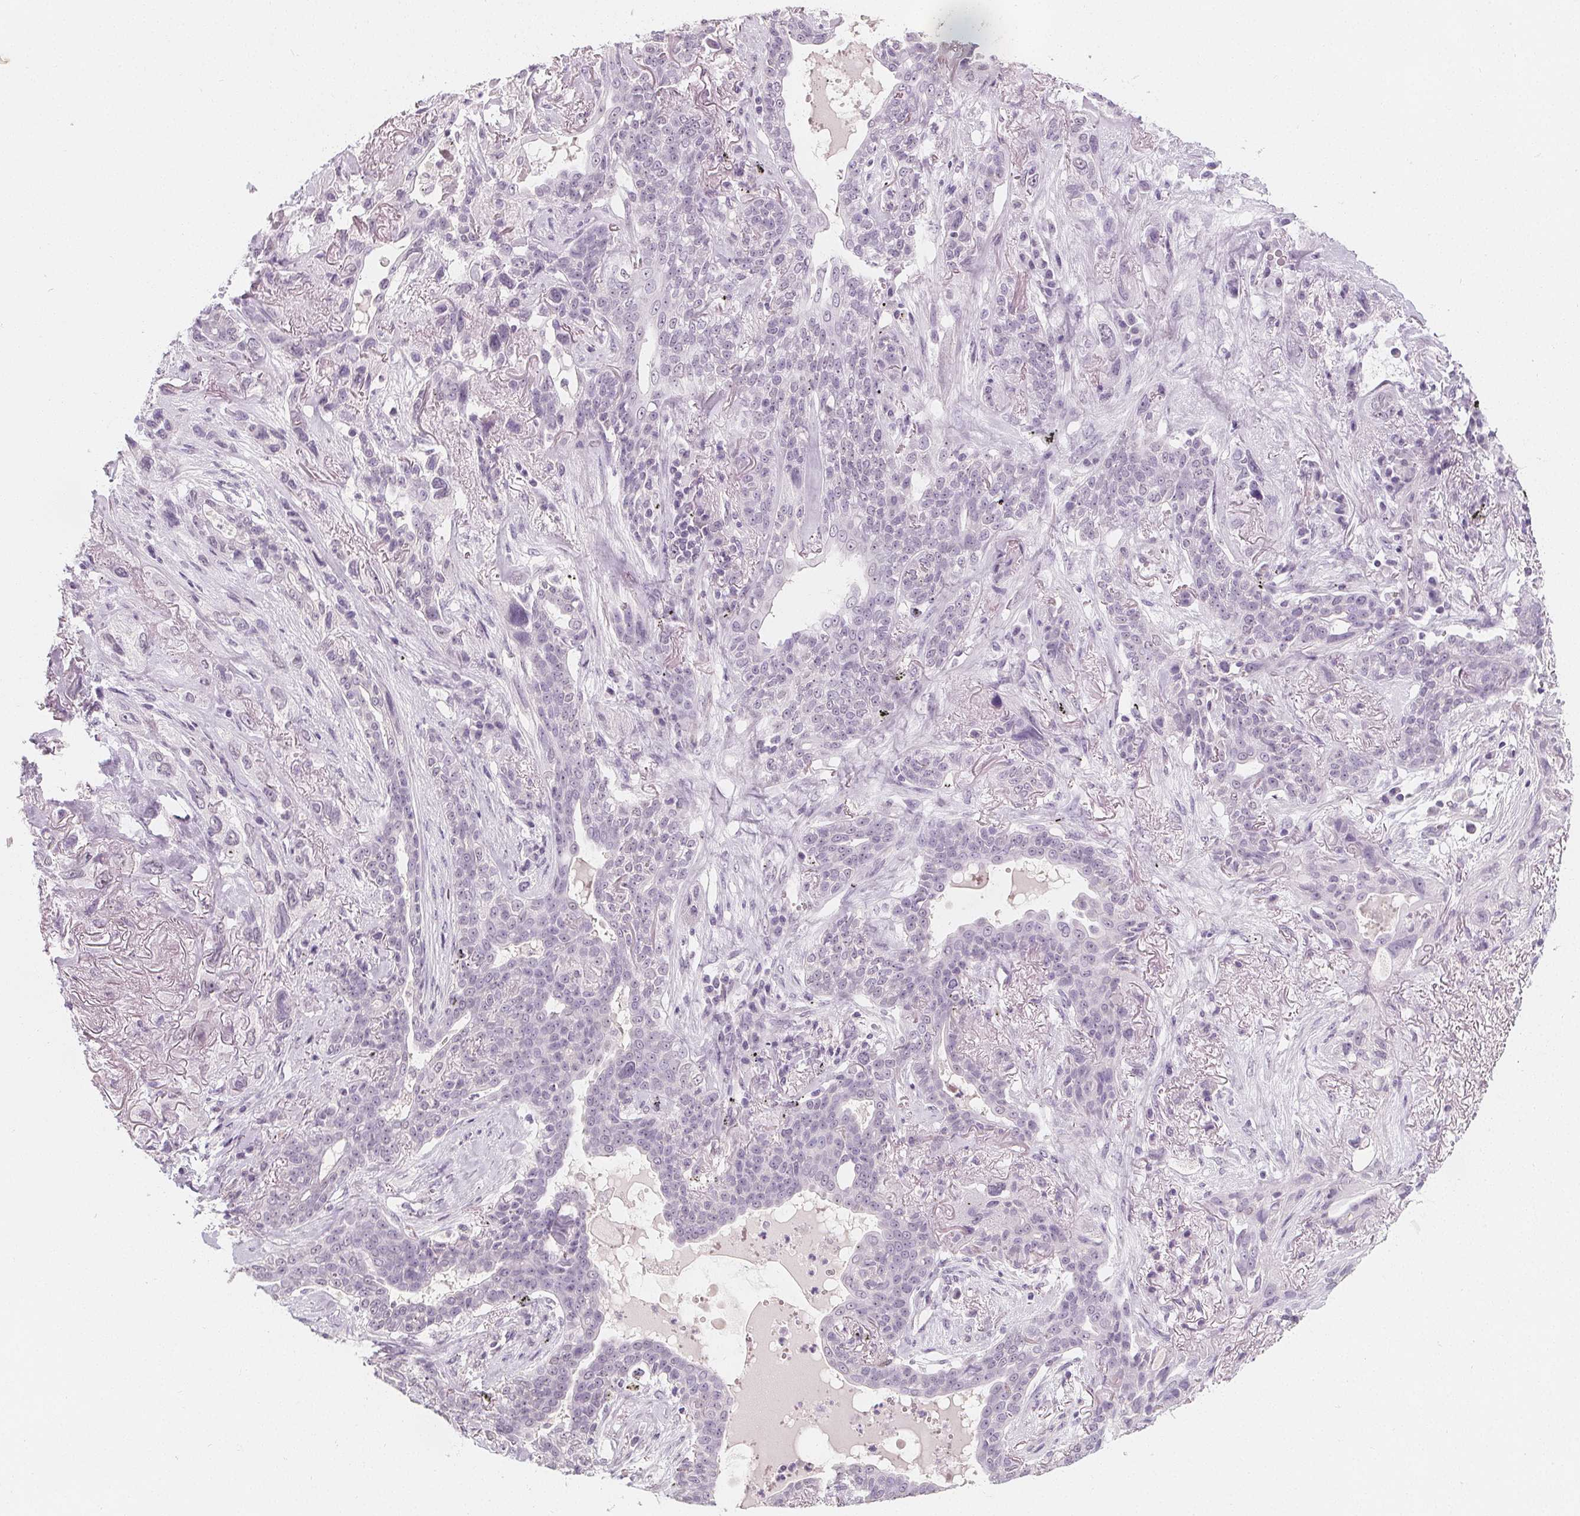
{"staining": {"intensity": "negative", "quantity": "none", "location": "none"}, "tissue": "lung cancer", "cell_type": "Tumor cells", "image_type": "cancer", "snomed": [{"axis": "morphology", "description": "Squamous cell carcinoma, NOS"}, {"axis": "topography", "description": "Lung"}], "caption": "Tumor cells are negative for protein expression in human squamous cell carcinoma (lung).", "gene": "DBX2", "patient": {"sex": "female", "age": 70}}